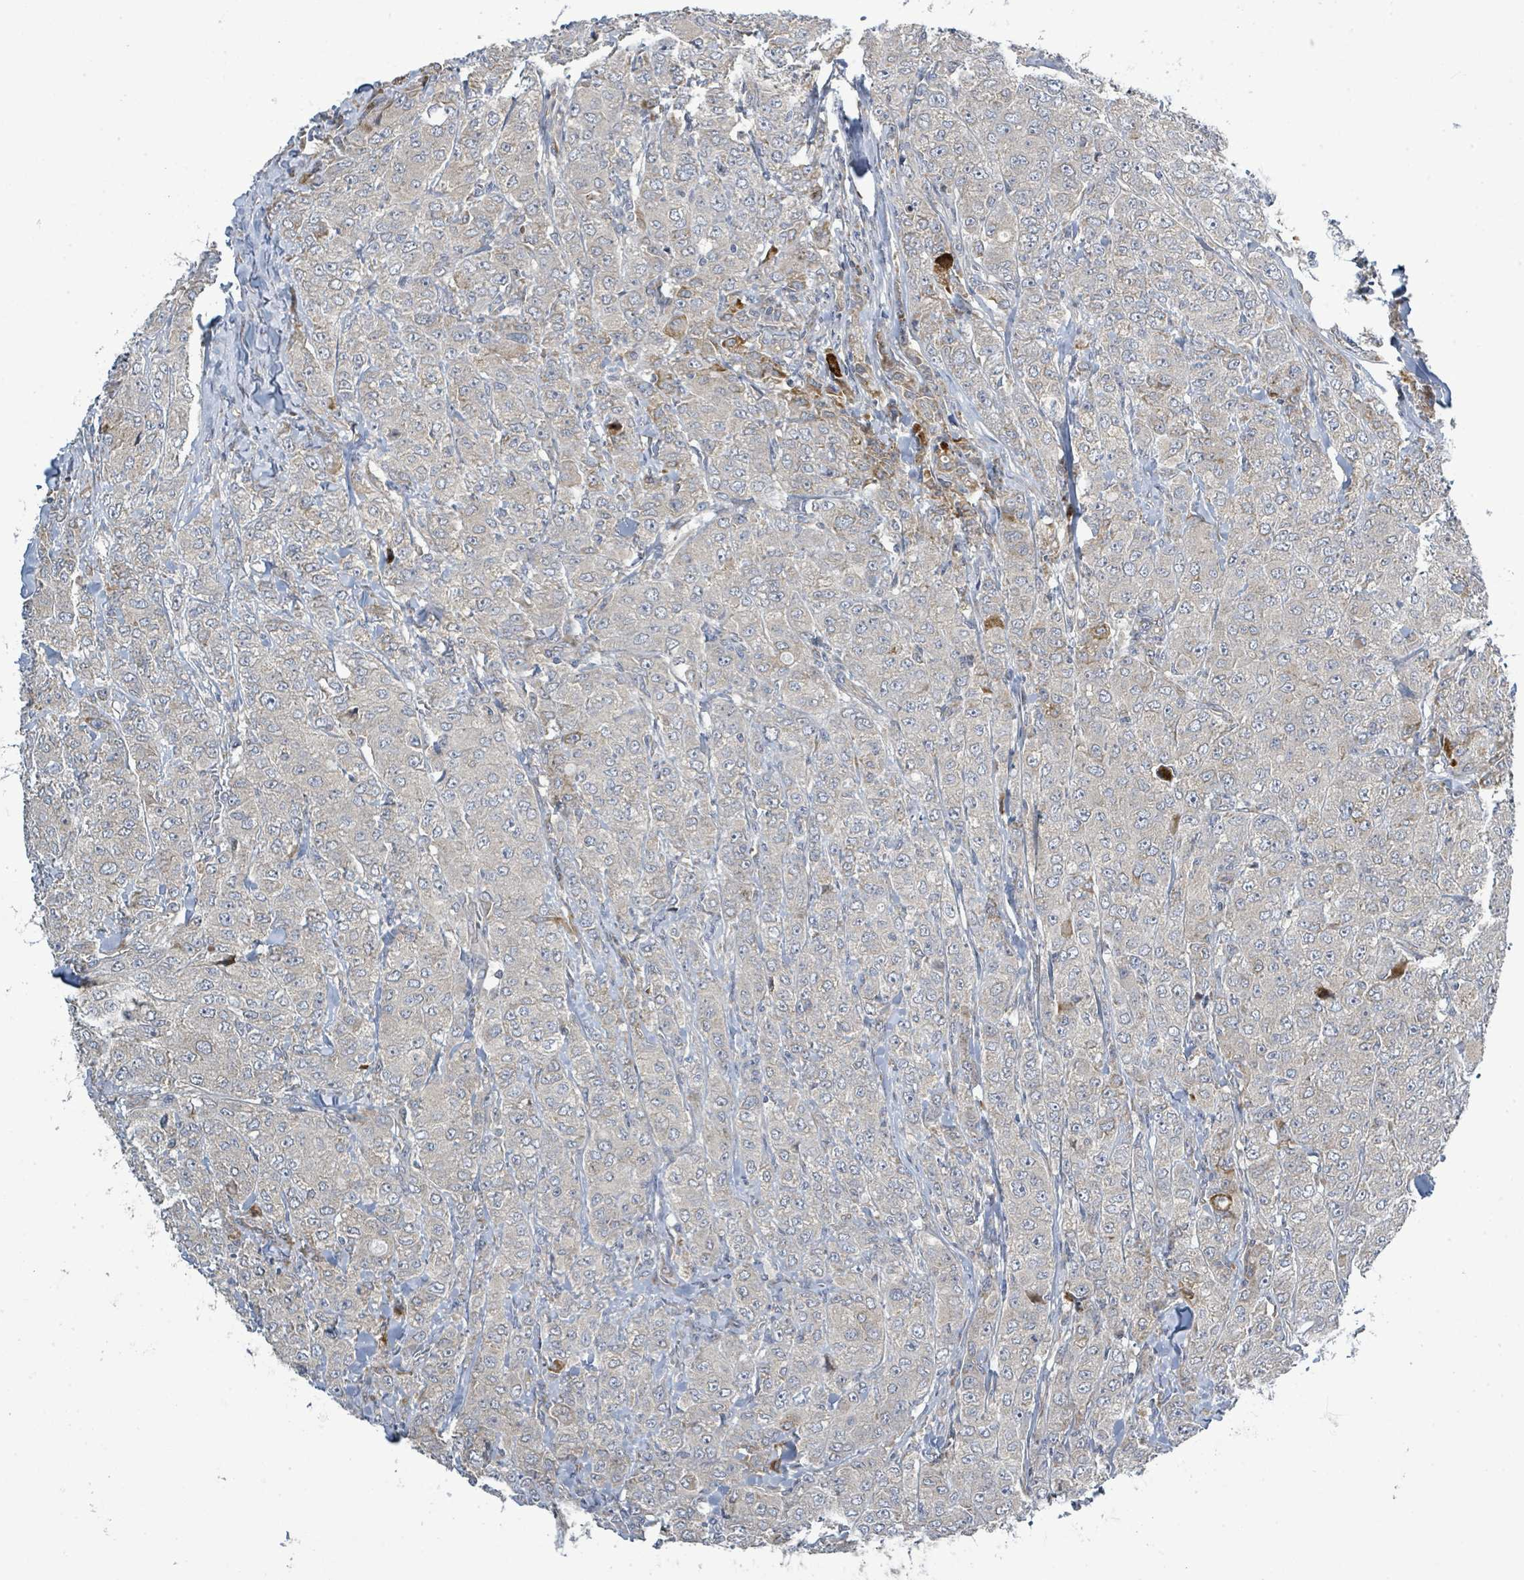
{"staining": {"intensity": "negative", "quantity": "none", "location": "none"}, "tissue": "breast cancer", "cell_type": "Tumor cells", "image_type": "cancer", "snomed": [{"axis": "morphology", "description": "Duct carcinoma"}, {"axis": "topography", "description": "Breast"}], "caption": "Protein analysis of invasive ductal carcinoma (breast) displays no significant staining in tumor cells.", "gene": "CFAP210", "patient": {"sex": "female", "age": 43}}